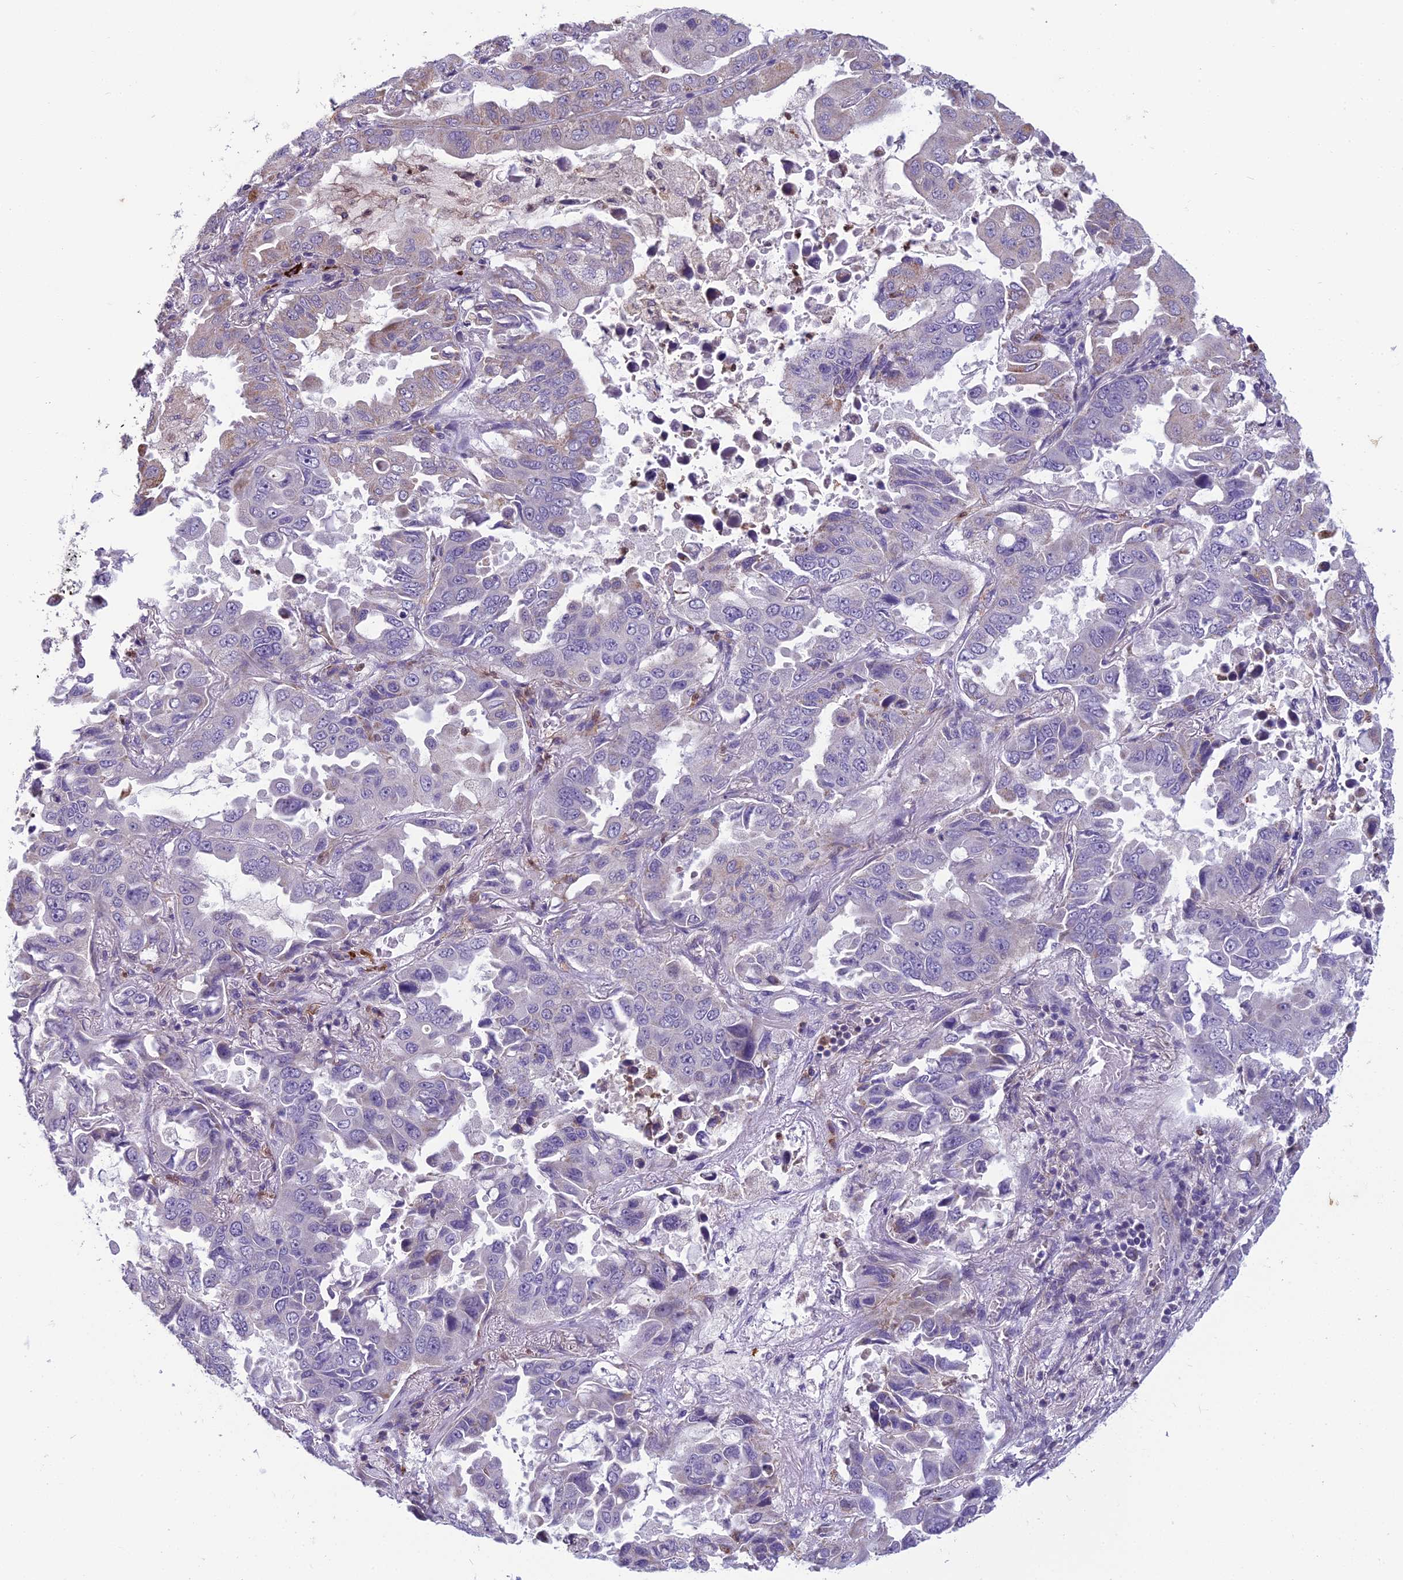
{"staining": {"intensity": "negative", "quantity": "none", "location": "none"}, "tissue": "lung cancer", "cell_type": "Tumor cells", "image_type": "cancer", "snomed": [{"axis": "morphology", "description": "Adenocarcinoma, NOS"}, {"axis": "topography", "description": "Lung"}], "caption": "Tumor cells are negative for brown protein staining in lung cancer (adenocarcinoma).", "gene": "ENSG00000188897", "patient": {"sex": "male", "age": 64}}